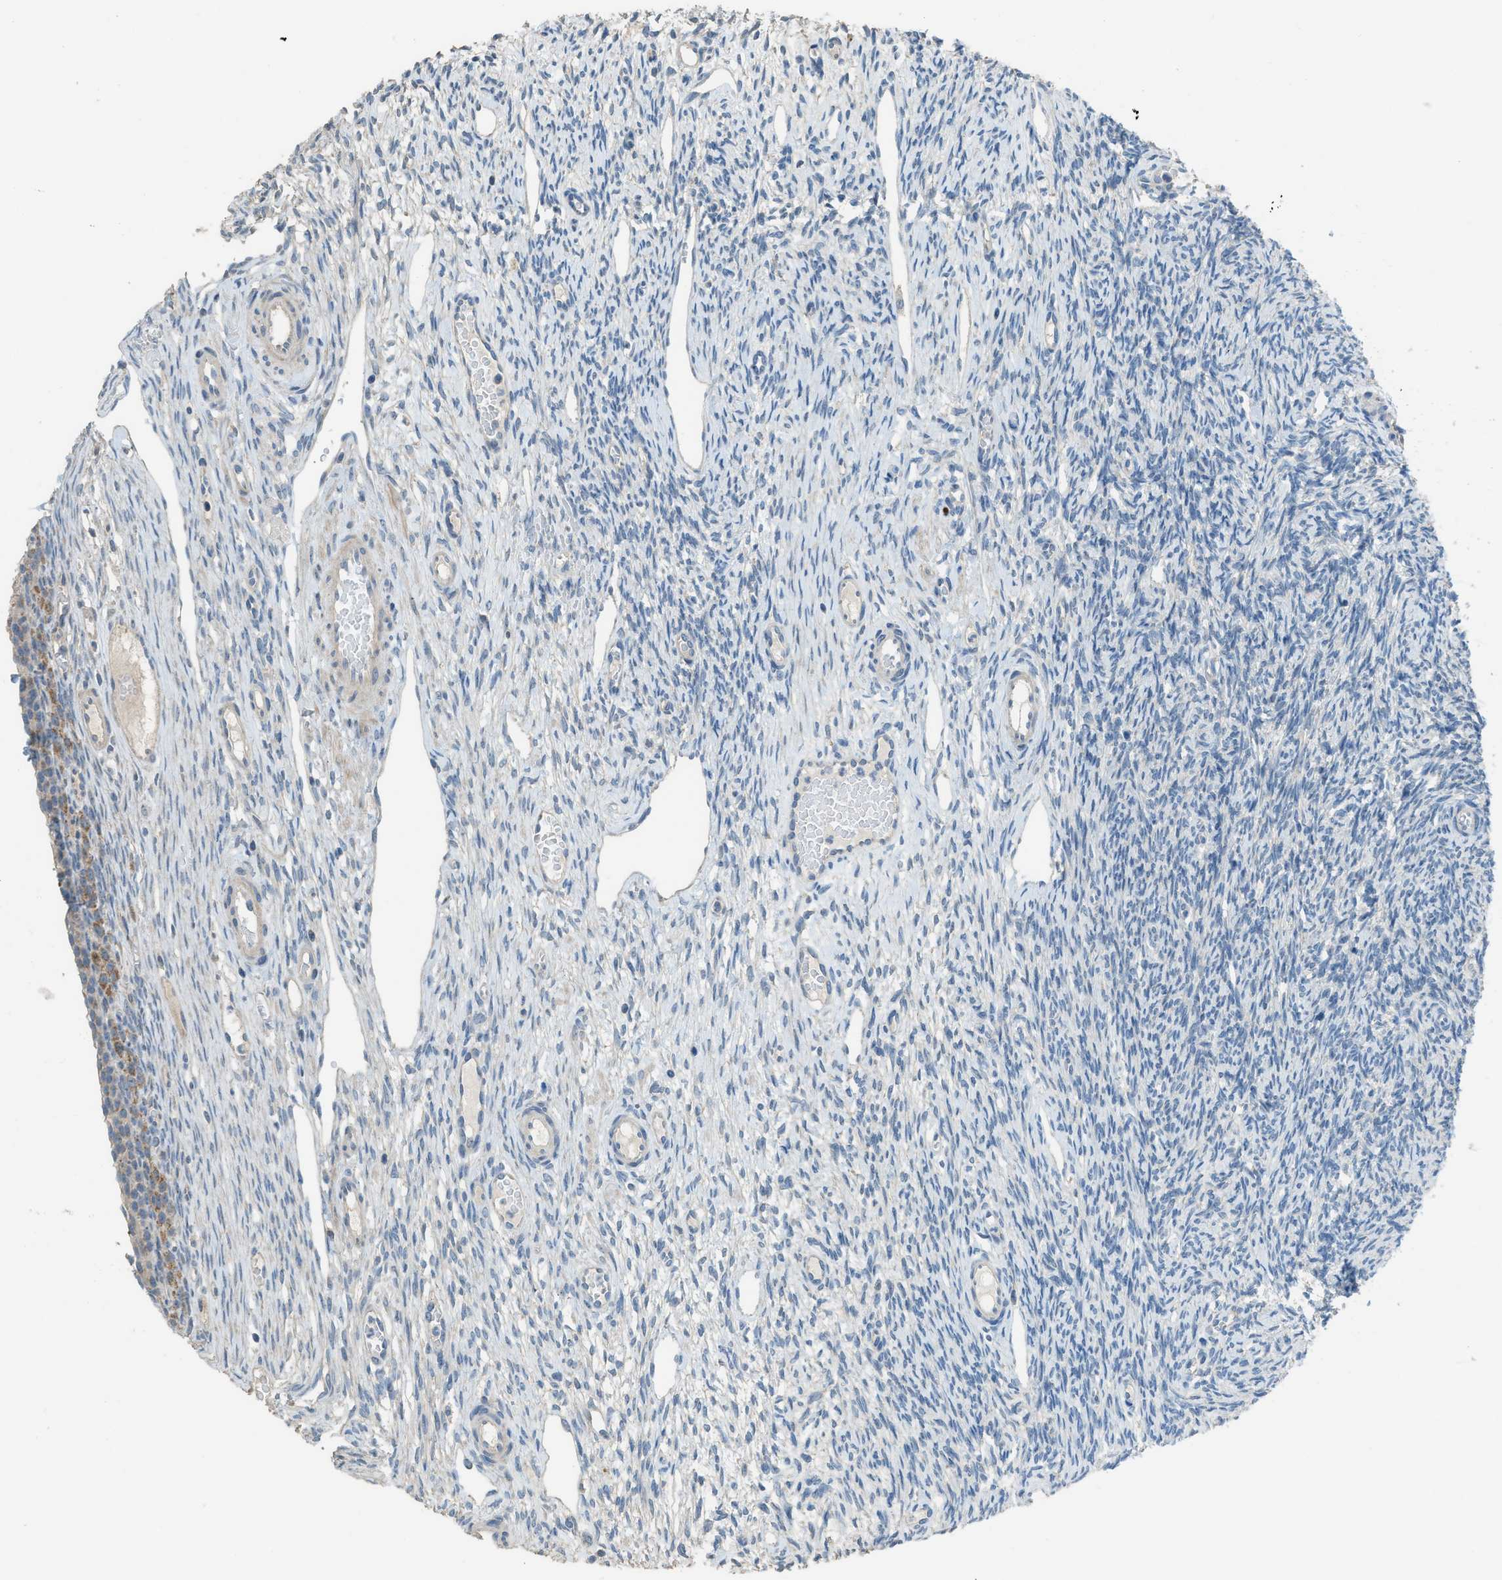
{"staining": {"intensity": "moderate", "quantity": ">75%", "location": "cytoplasmic/membranous"}, "tissue": "ovary", "cell_type": "Follicle cells", "image_type": "normal", "snomed": [{"axis": "morphology", "description": "Normal tissue, NOS"}, {"axis": "topography", "description": "Ovary"}], "caption": "Protein staining of normal ovary shows moderate cytoplasmic/membranous staining in approximately >75% of follicle cells.", "gene": "TIMD4", "patient": {"sex": "female", "age": 33}}